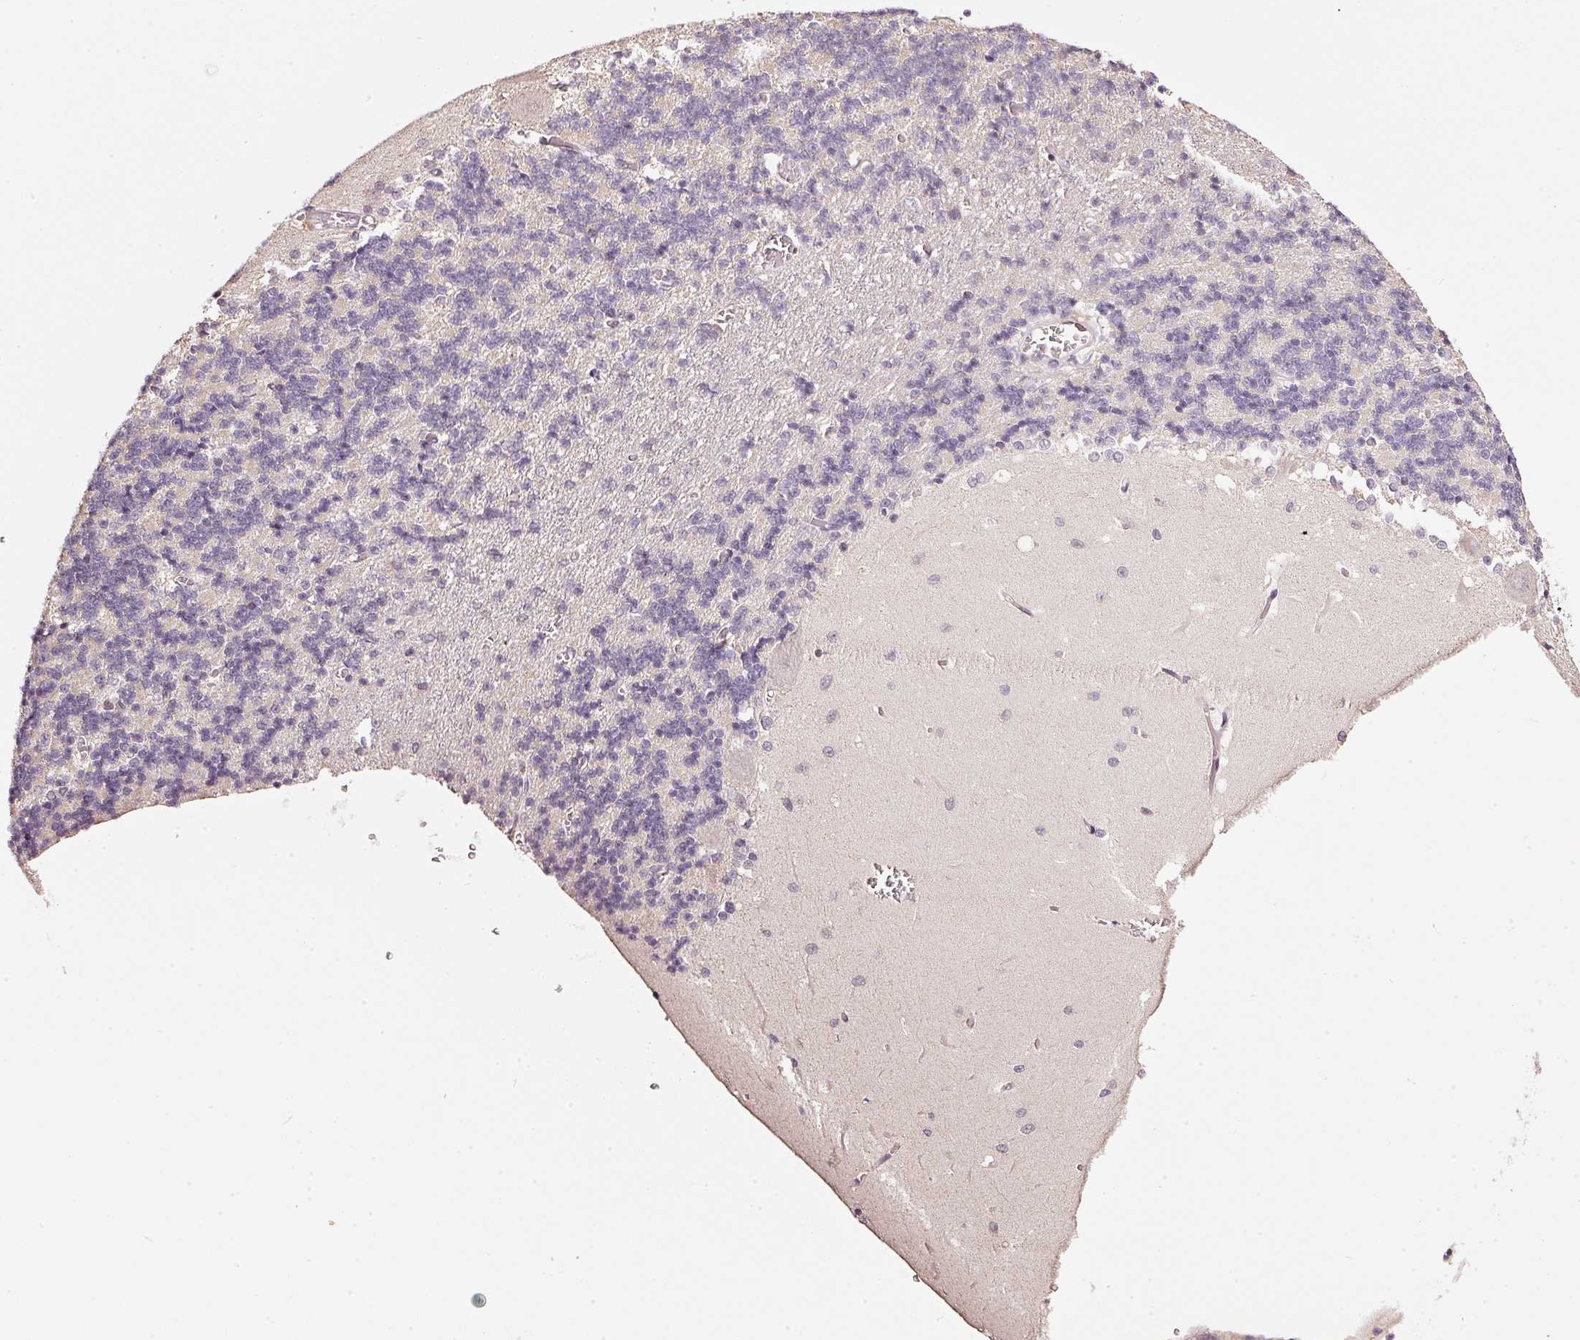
{"staining": {"intensity": "negative", "quantity": "none", "location": "none"}, "tissue": "cerebellum", "cell_type": "Cells in granular layer", "image_type": "normal", "snomed": [{"axis": "morphology", "description": "Normal tissue, NOS"}, {"axis": "topography", "description": "Cerebellum"}], "caption": "High magnification brightfield microscopy of benign cerebellum stained with DAB (3,3'-diaminobenzidine) (brown) and counterstained with hematoxylin (blue): cells in granular layer show no significant staining.", "gene": "RAB35", "patient": {"sex": "male", "age": 37}}